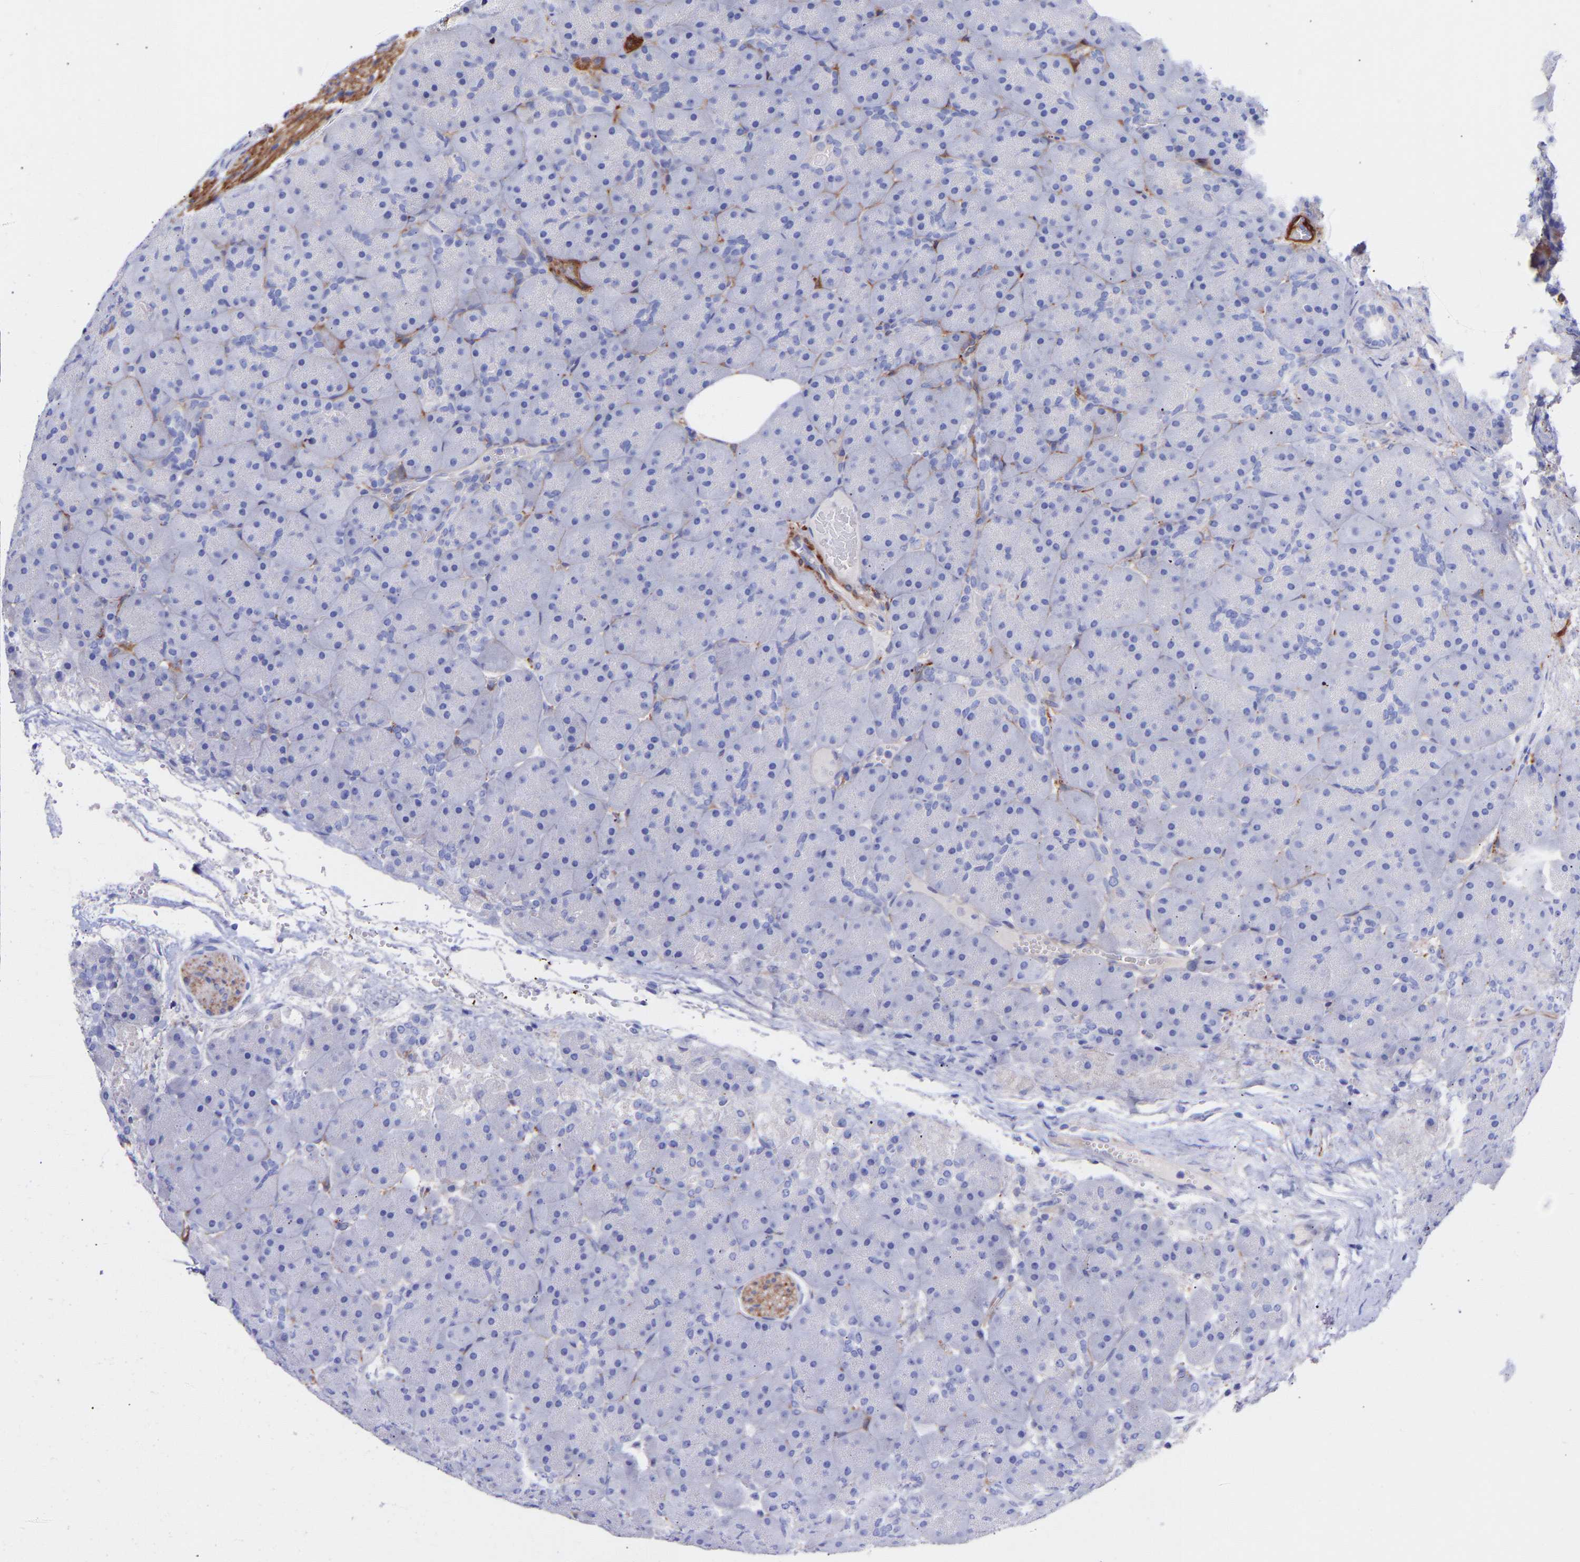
{"staining": {"intensity": "negative", "quantity": "none", "location": "none"}, "tissue": "pancreas", "cell_type": "Exocrine glandular cells", "image_type": "normal", "snomed": [{"axis": "morphology", "description": "Normal tissue, NOS"}, {"axis": "topography", "description": "Pancreas"}], "caption": "IHC histopathology image of unremarkable pancreas: pancreas stained with DAB (3,3'-diaminobenzidine) exhibits no significant protein expression in exocrine glandular cells. Nuclei are stained in blue.", "gene": "AMPH", "patient": {"sex": "male", "age": 66}}